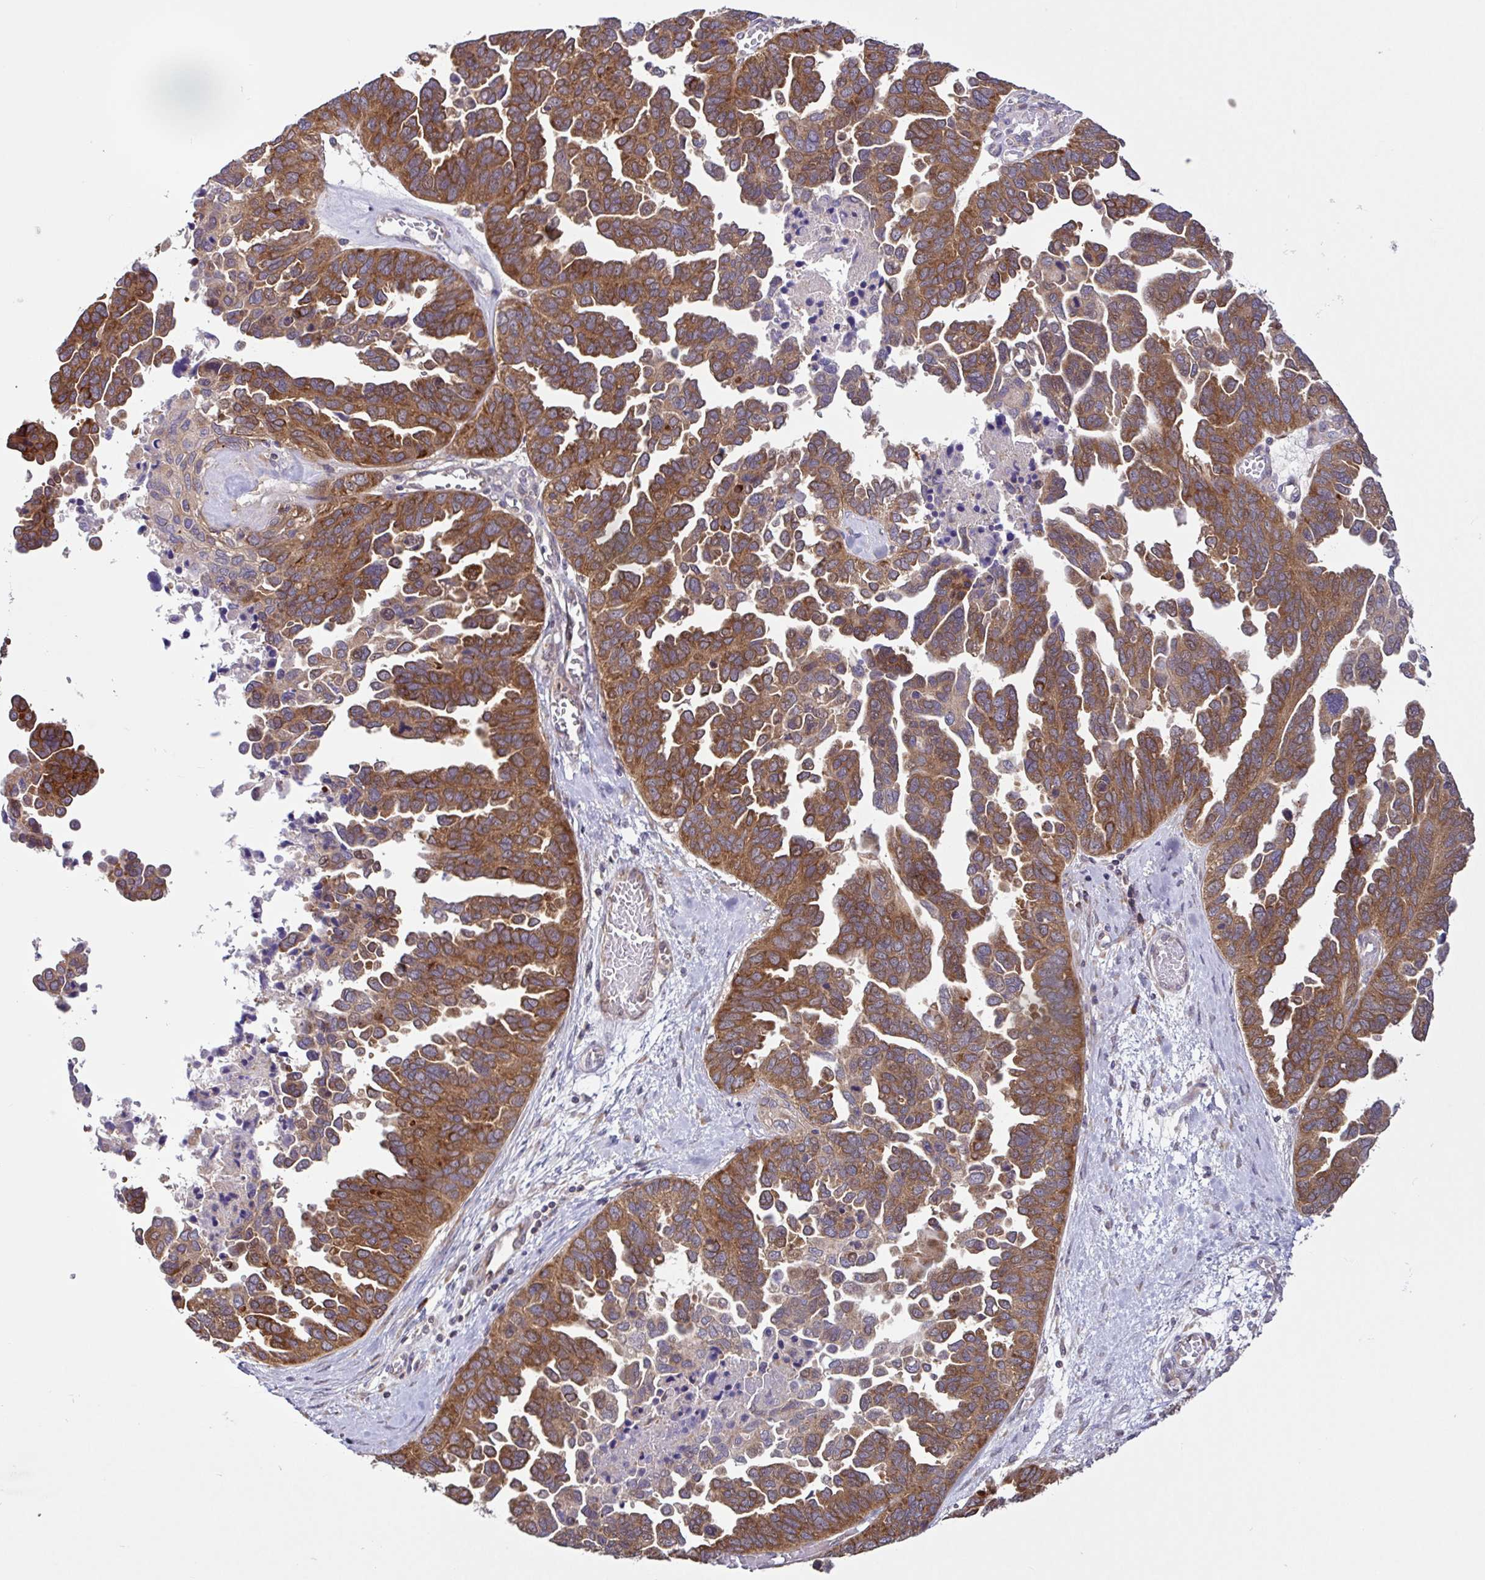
{"staining": {"intensity": "strong", "quantity": ">75%", "location": "cytoplasmic/membranous"}, "tissue": "ovarian cancer", "cell_type": "Tumor cells", "image_type": "cancer", "snomed": [{"axis": "morphology", "description": "Cystadenocarcinoma, serous, NOS"}, {"axis": "topography", "description": "Ovary"}], "caption": "Ovarian serous cystadenocarcinoma was stained to show a protein in brown. There is high levels of strong cytoplasmic/membranous positivity in approximately >75% of tumor cells. (DAB IHC with brightfield microscopy, high magnification).", "gene": "NTPCR", "patient": {"sex": "female", "age": 64}}